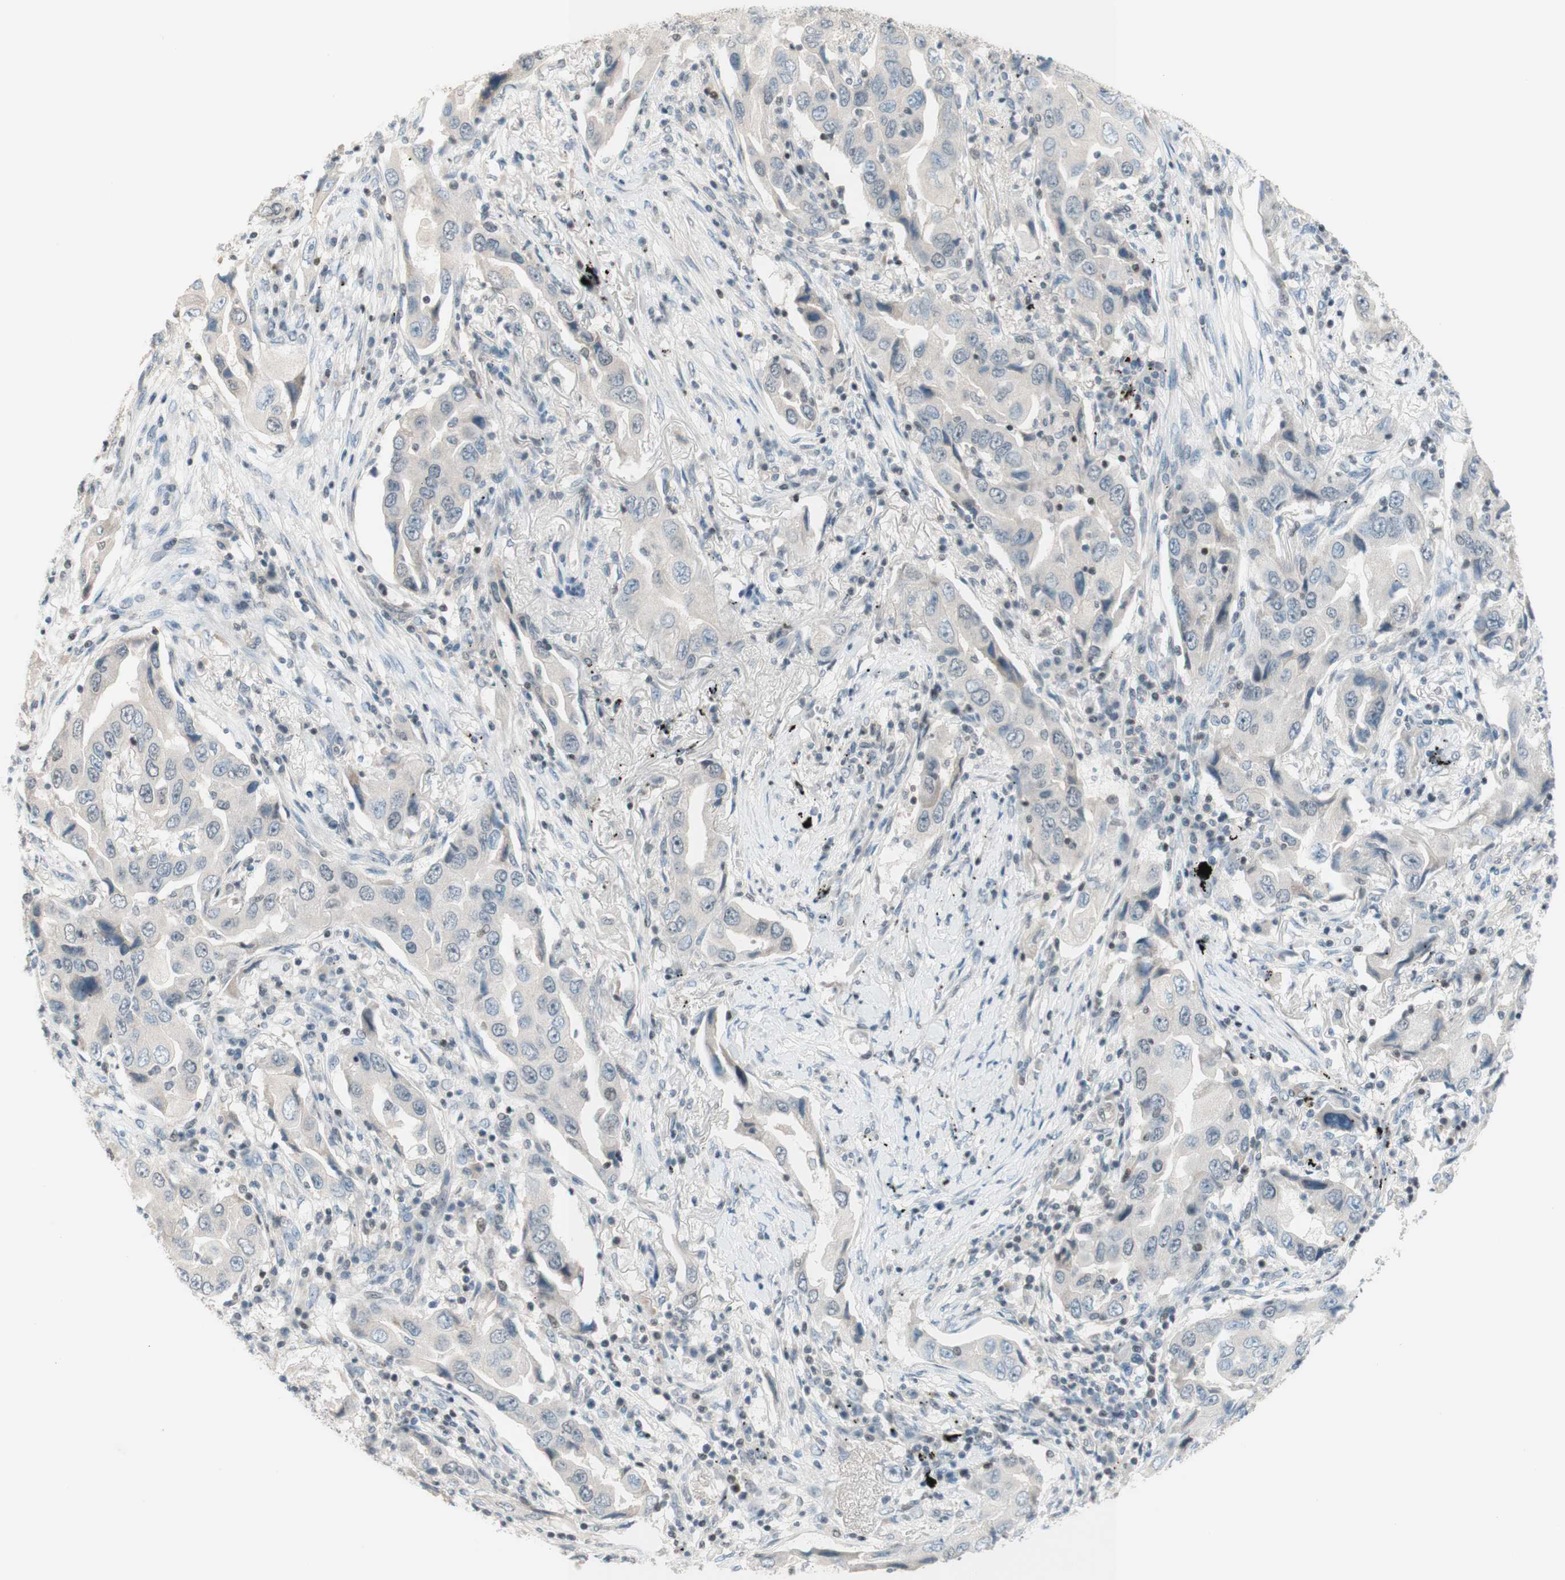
{"staining": {"intensity": "negative", "quantity": "none", "location": "none"}, "tissue": "lung cancer", "cell_type": "Tumor cells", "image_type": "cancer", "snomed": [{"axis": "morphology", "description": "Adenocarcinoma, NOS"}, {"axis": "topography", "description": "Lung"}], "caption": "Tumor cells are negative for brown protein staining in lung adenocarcinoma.", "gene": "JPH1", "patient": {"sex": "female", "age": 65}}